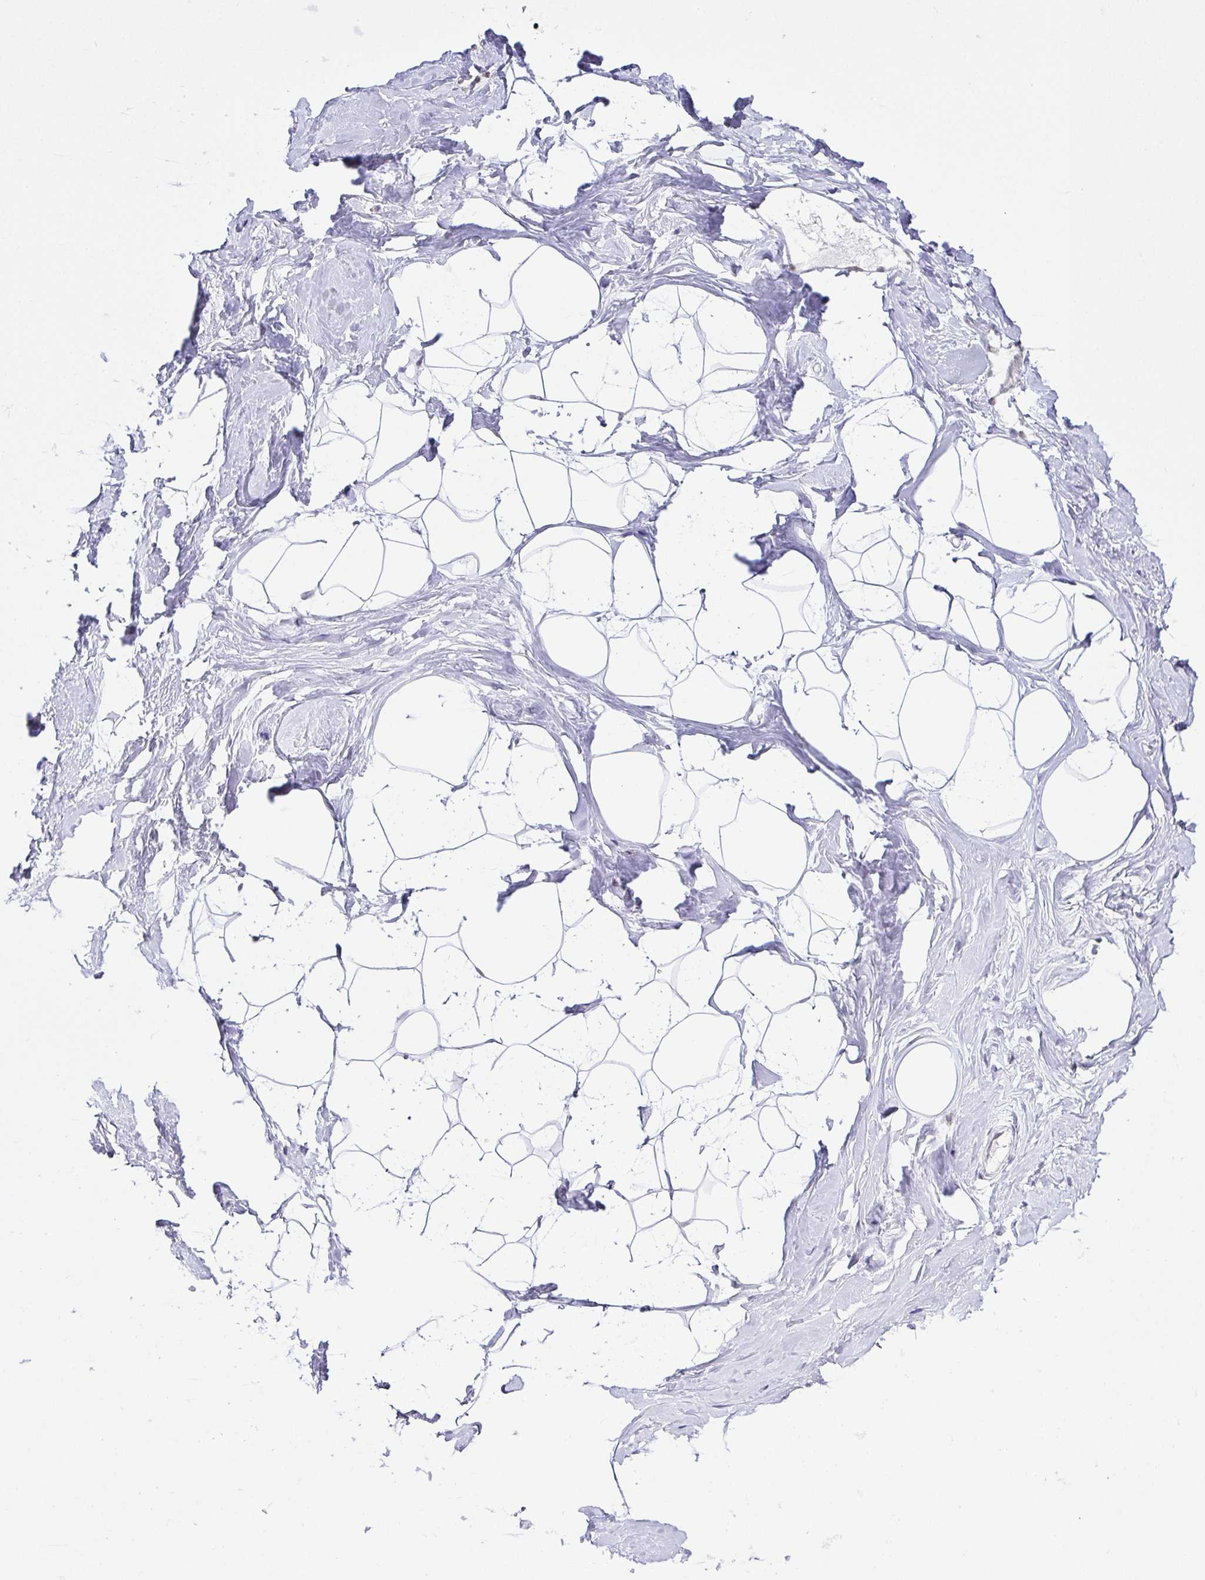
{"staining": {"intensity": "negative", "quantity": "none", "location": "none"}, "tissue": "breast", "cell_type": "Adipocytes", "image_type": "normal", "snomed": [{"axis": "morphology", "description": "Normal tissue, NOS"}, {"axis": "topography", "description": "Breast"}], "caption": "An immunohistochemistry (IHC) micrograph of unremarkable breast is shown. There is no staining in adipocytes of breast.", "gene": "RBM3", "patient": {"sex": "female", "age": 32}}